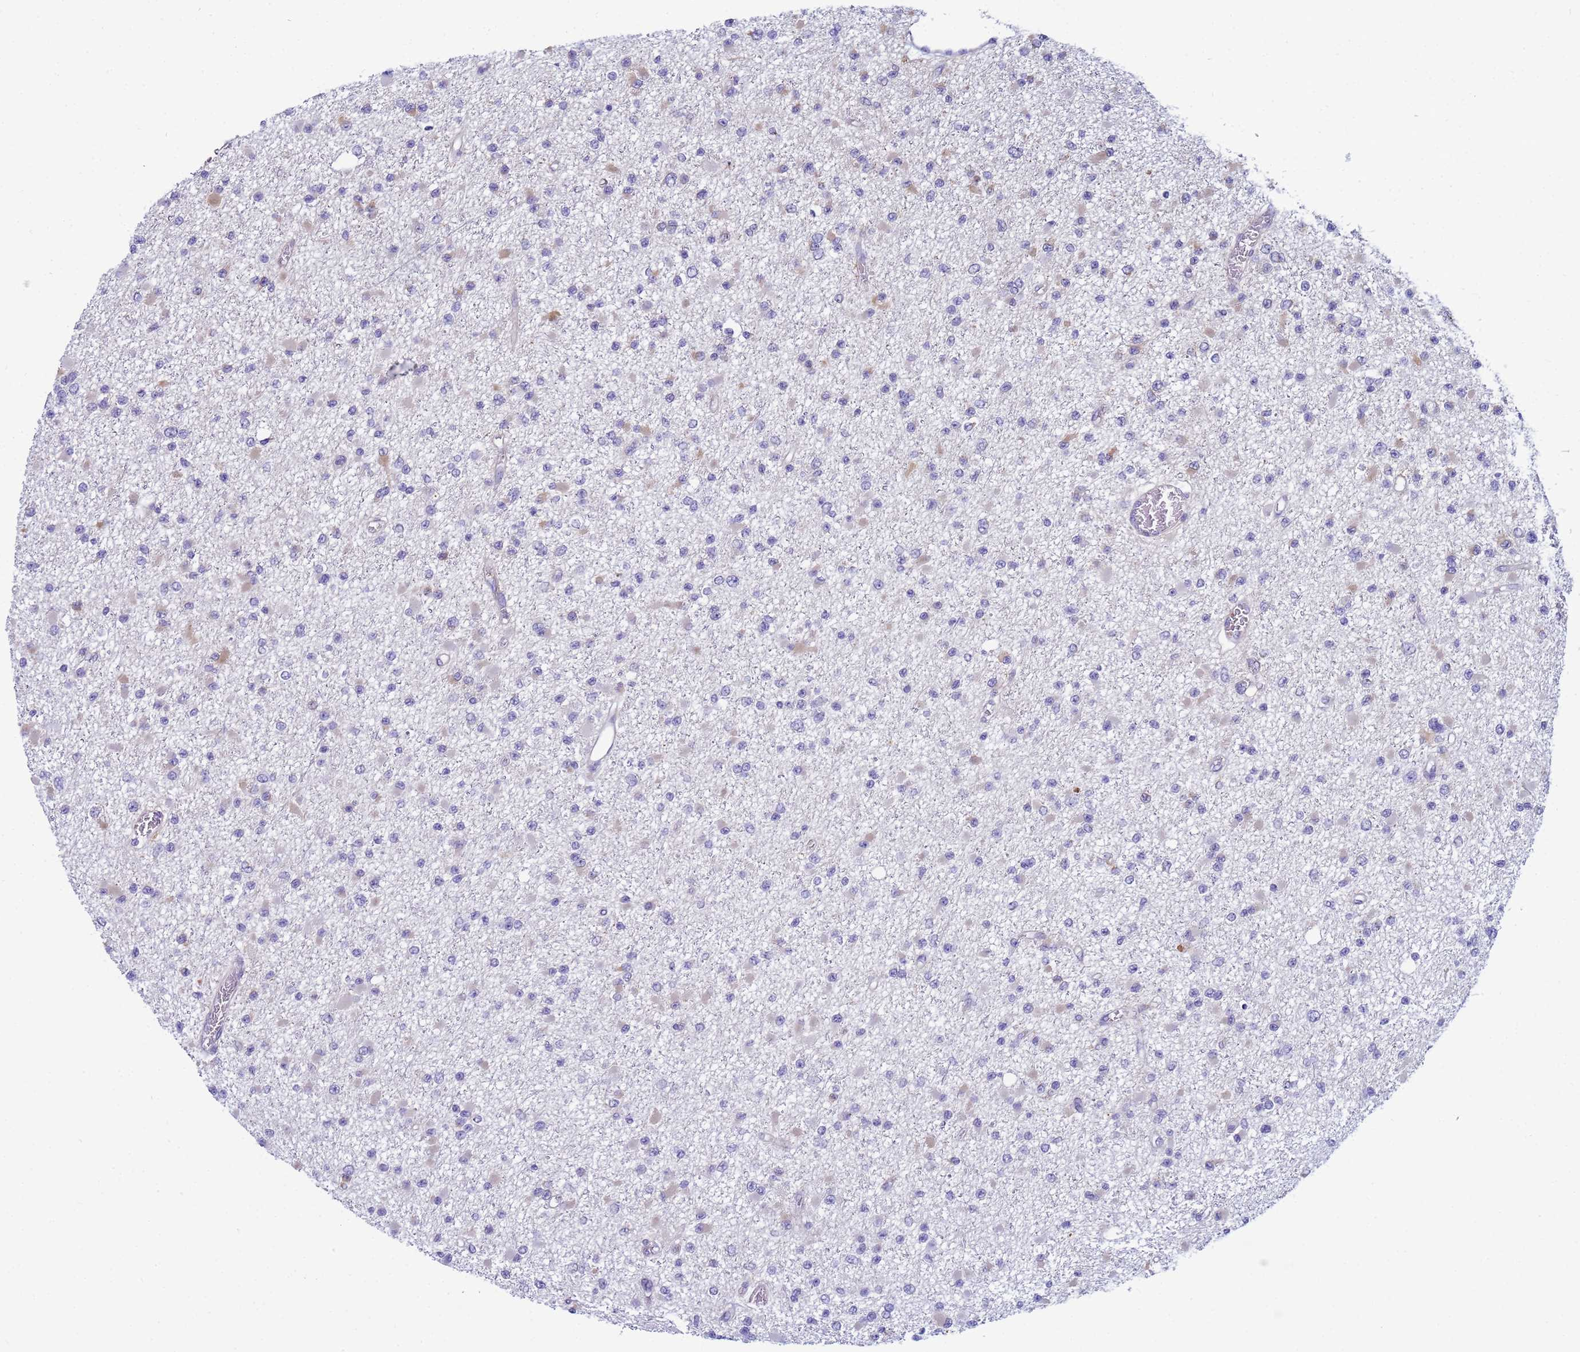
{"staining": {"intensity": "weak", "quantity": "<25%", "location": "cytoplasmic/membranous"}, "tissue": "glioma", "cell_type": "Tumor cells", "image_type": "cancer", "snomed": [{"axis": "morphology", "description": "Glioma, malignant, Low grade"}, {"axis": "topography", "description": "Brain"}], "caption": "This photomicrograph is of malignant glioma (low-grade) stained with IHC to label a protein in brown with the nuclei are counter-stained blue. There is no staining in tumor cells. (Brightfield microscopy of DAB (3,3'-diaminobenzidine) IHC at high magnification).", "gene": "TRPC6", "patient": {"sex": "female", "age": 22}}